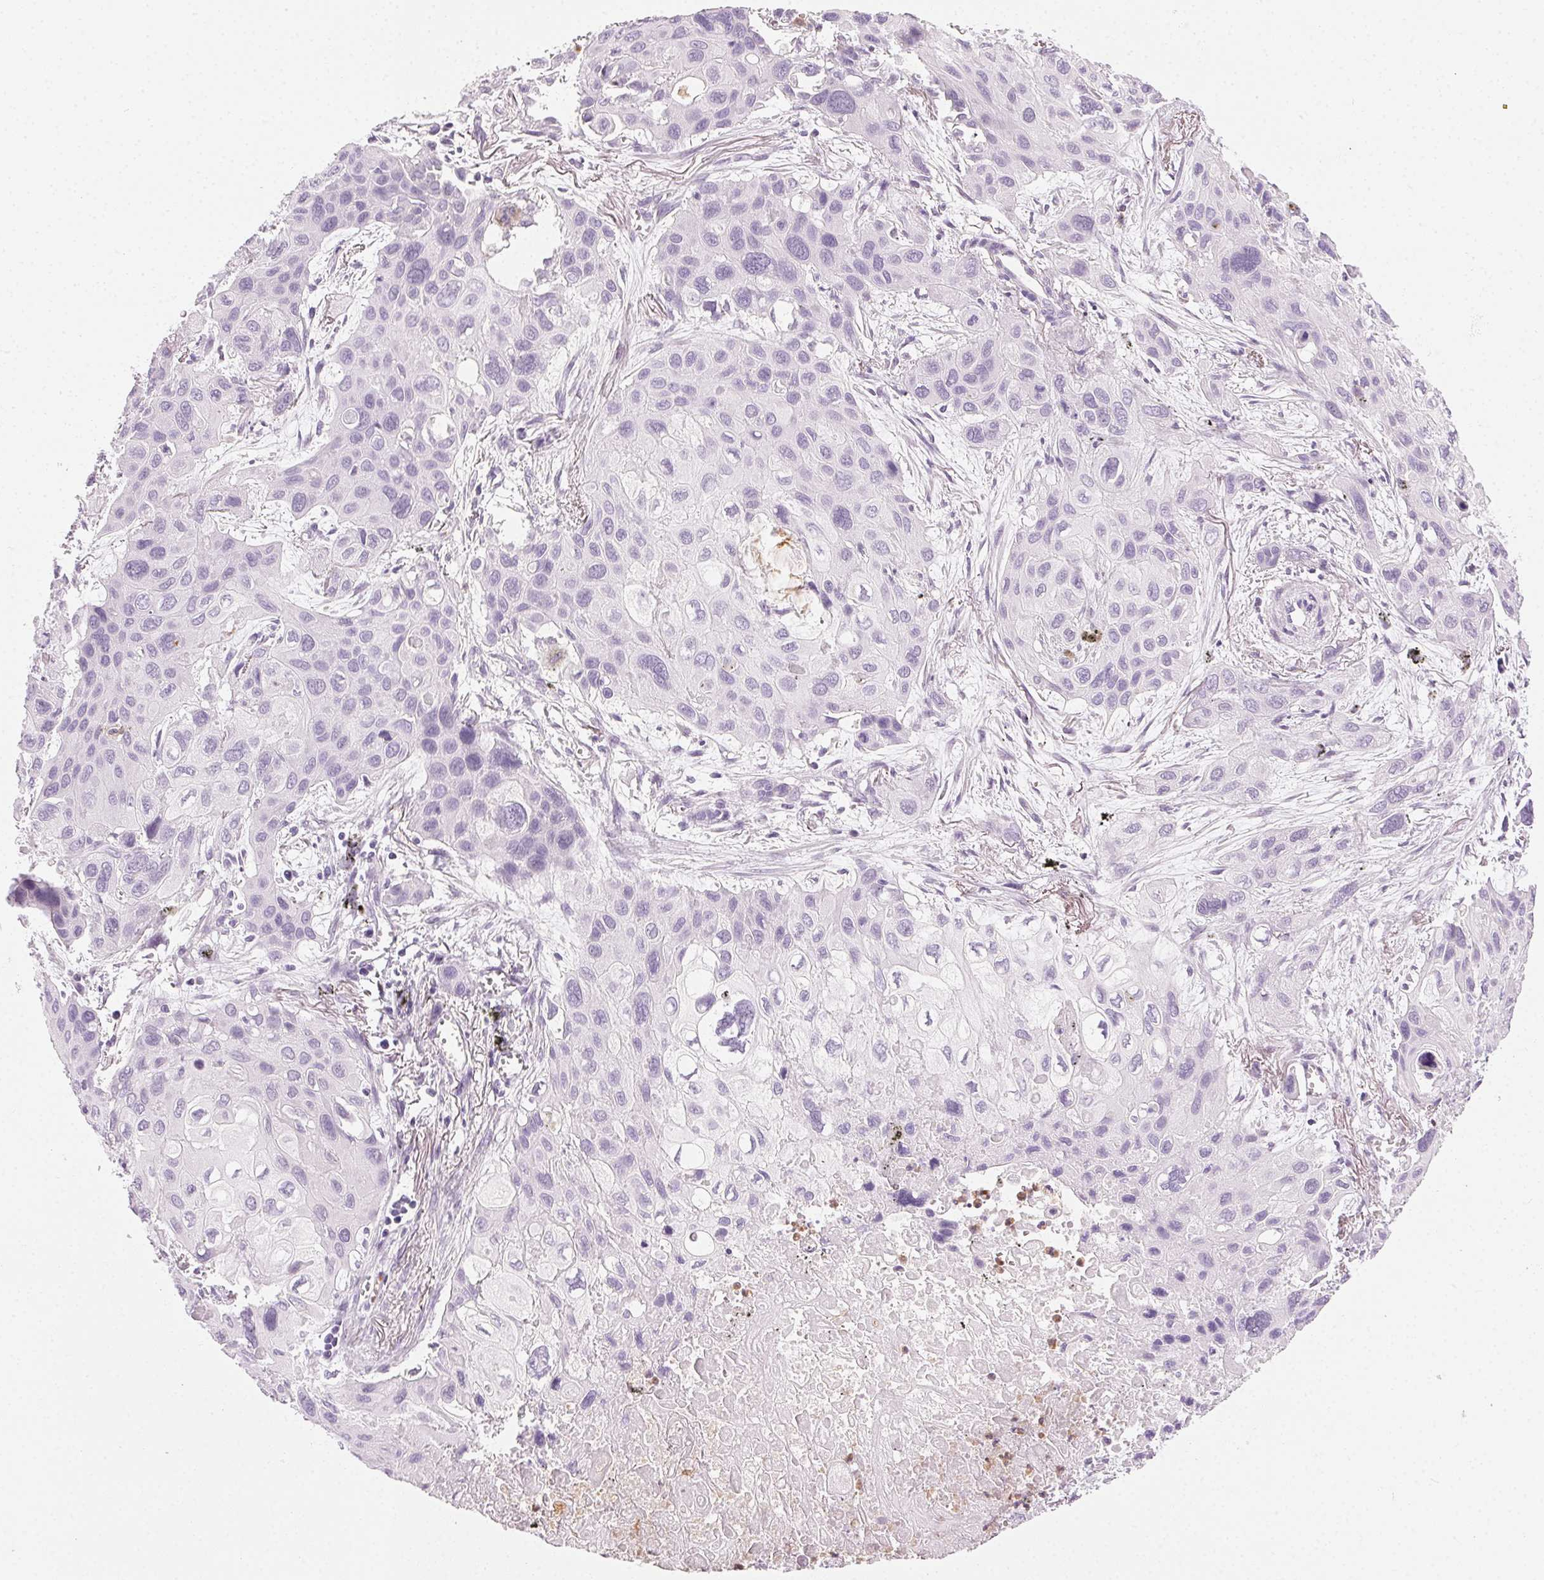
{"staining": {"intensity": "negative", "quantity": "none", "location": "none"}, "tissue": "lung cancer", "cell_type": "Tumor cells", "image_type": "cancer", "snomed": [{"axis": "morphology", "description": "Squamous cell carcinoma, NOS"}, {"axis": "morphology", "description": "Squamous cell carcinoma, metastatic, NOS"}, {"axis": "topography", "description": "Lung"}], "caption": "Lung squamous cell carcinoma was stained to show a protein in brown. There is no significant expression in tumor cells.", "gene": "MPO", "patient": {"sex": "male", "age": 59}}